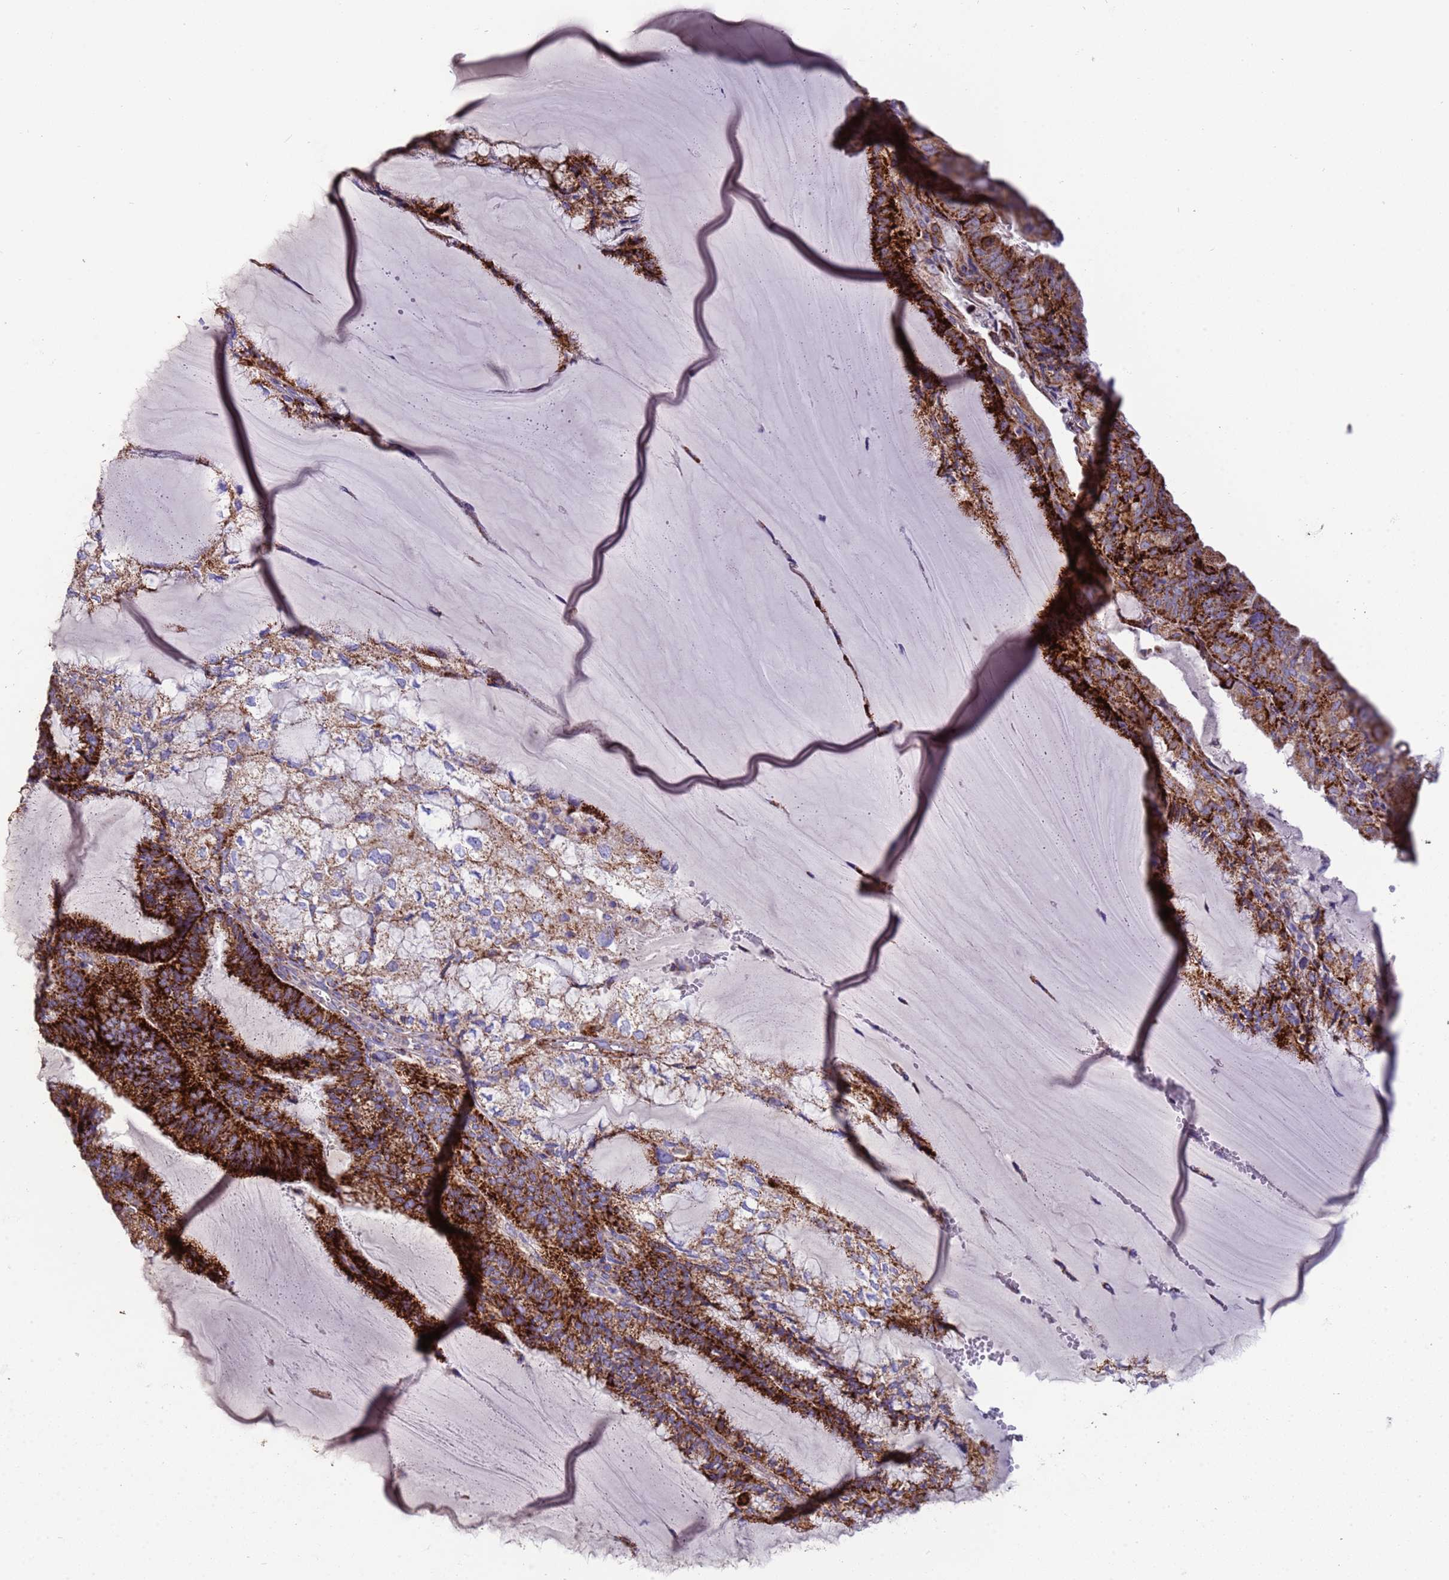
{"staining": {"intensity": "strong", "quantity": ">75%", "location": "cytoplasmic/membranous"}, "tissue": "endometrial cancer", "cell_type": "Tumor cells", "image_type": "cancer", "snomed": [{"axis": "morphology", "description": "Adenocarcinoma, NOS"}, {"axis": "topography", "description": "Endometrium"}], "caption": "Strong cytoplasmic/membranous protein positivity is appreciated in approximately >75% of tumor cells in endometrial cancer. The staining was performed using DAB (3,3'-diaminobenzidine), with brown indicating positive protein expression. Nuclei are stained blue with hematoxylin.", "gene": "ZNFX1", "patient": {"sex": "female", "age": 81}}